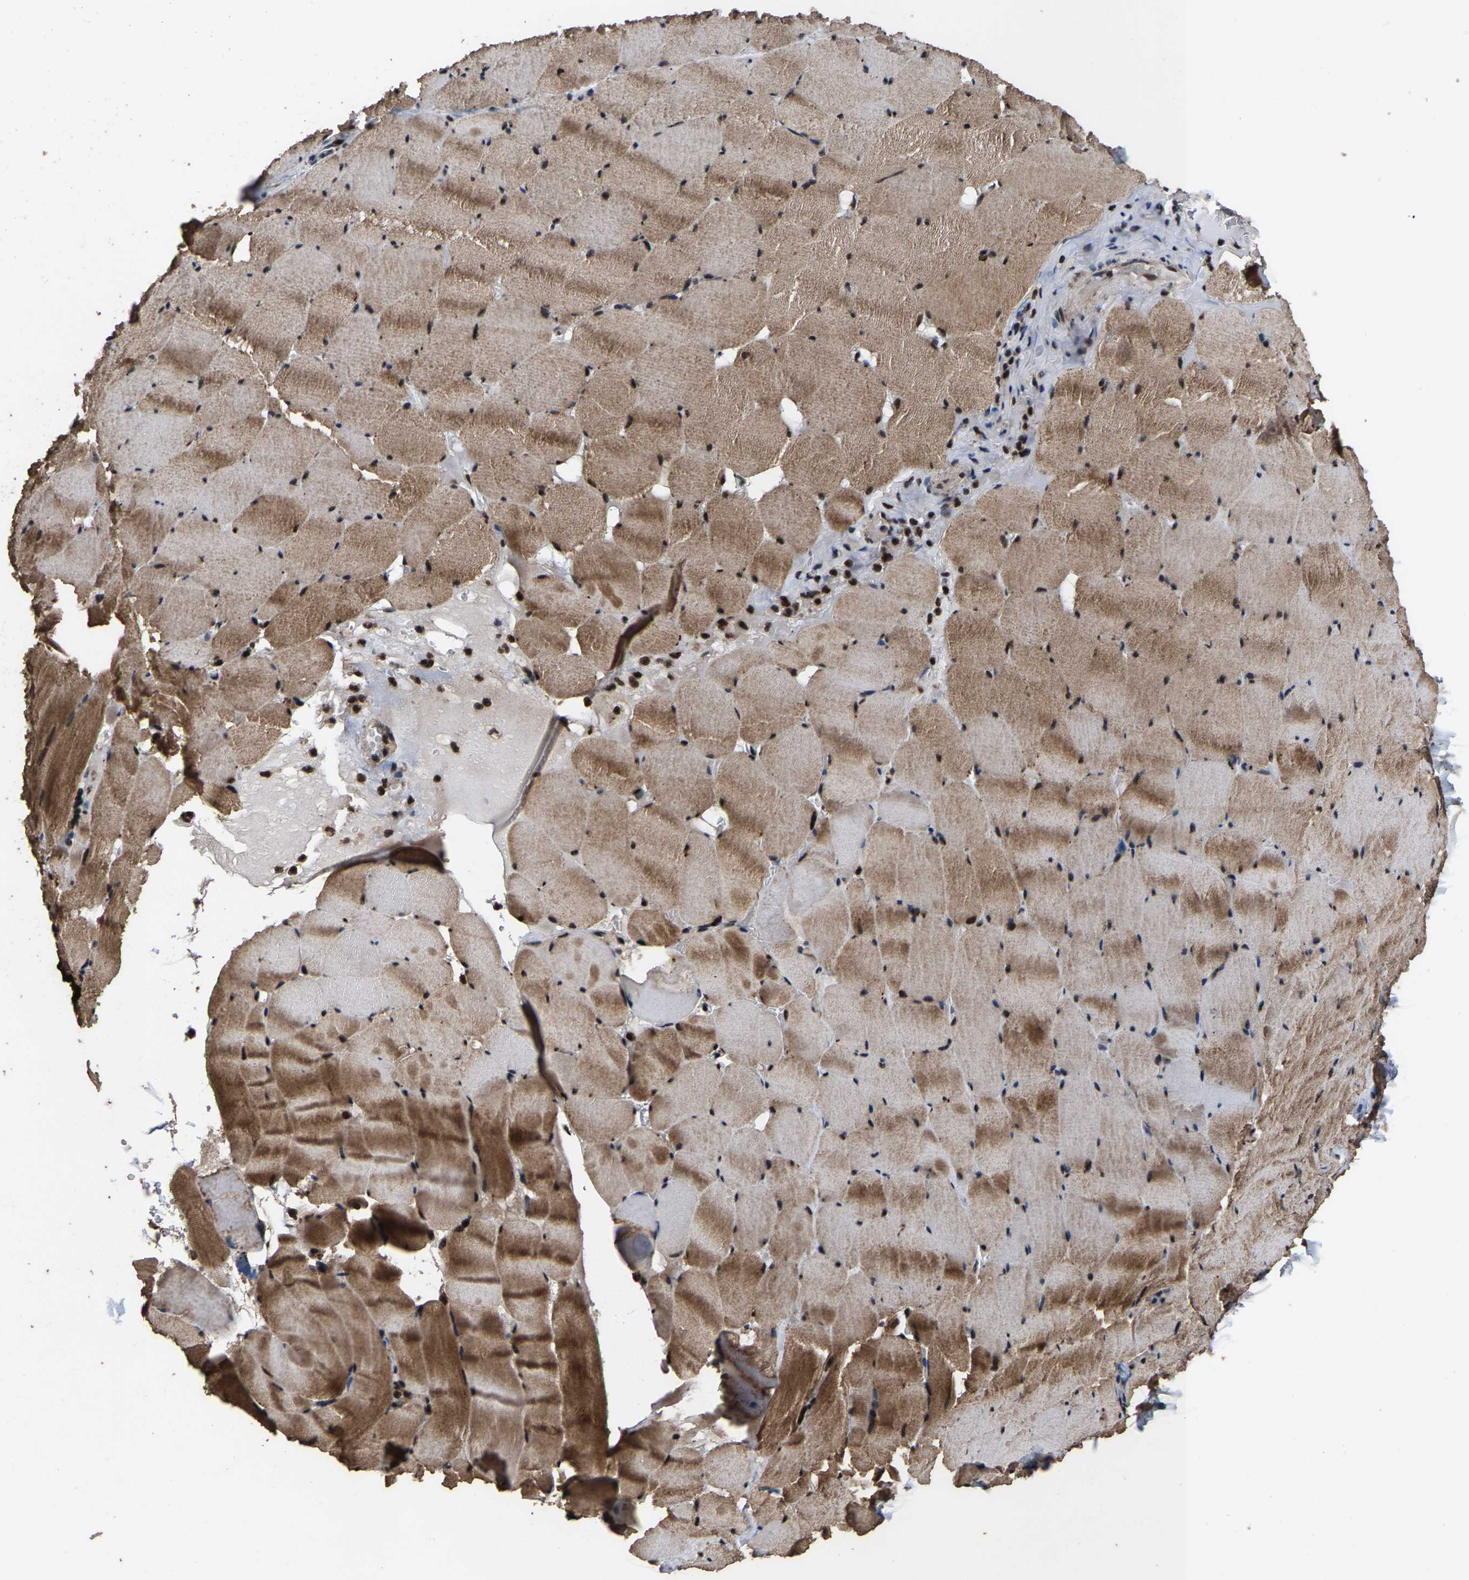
{"staining": {"intensity": "moderate", "quantity": ">75%", "location": "cytoplasmic/membranous"}, "tissue": "skeletal muscle", "cell_type": "Myocytes", "image_type": "normal", "snomed": [{"axis": "morphology", "description": "Normal tissue, NOS"}, {"axis": "topography", "description": "Skeletal muscle"}], "caption": "Human skeletal muscle stained for a protein (brown) shows moderate cytoplasmic/membranous positive staining in approximately >75% of myocytes.", "gene": "HAUS6", "patient": {"sex": "male", "age": 62}}